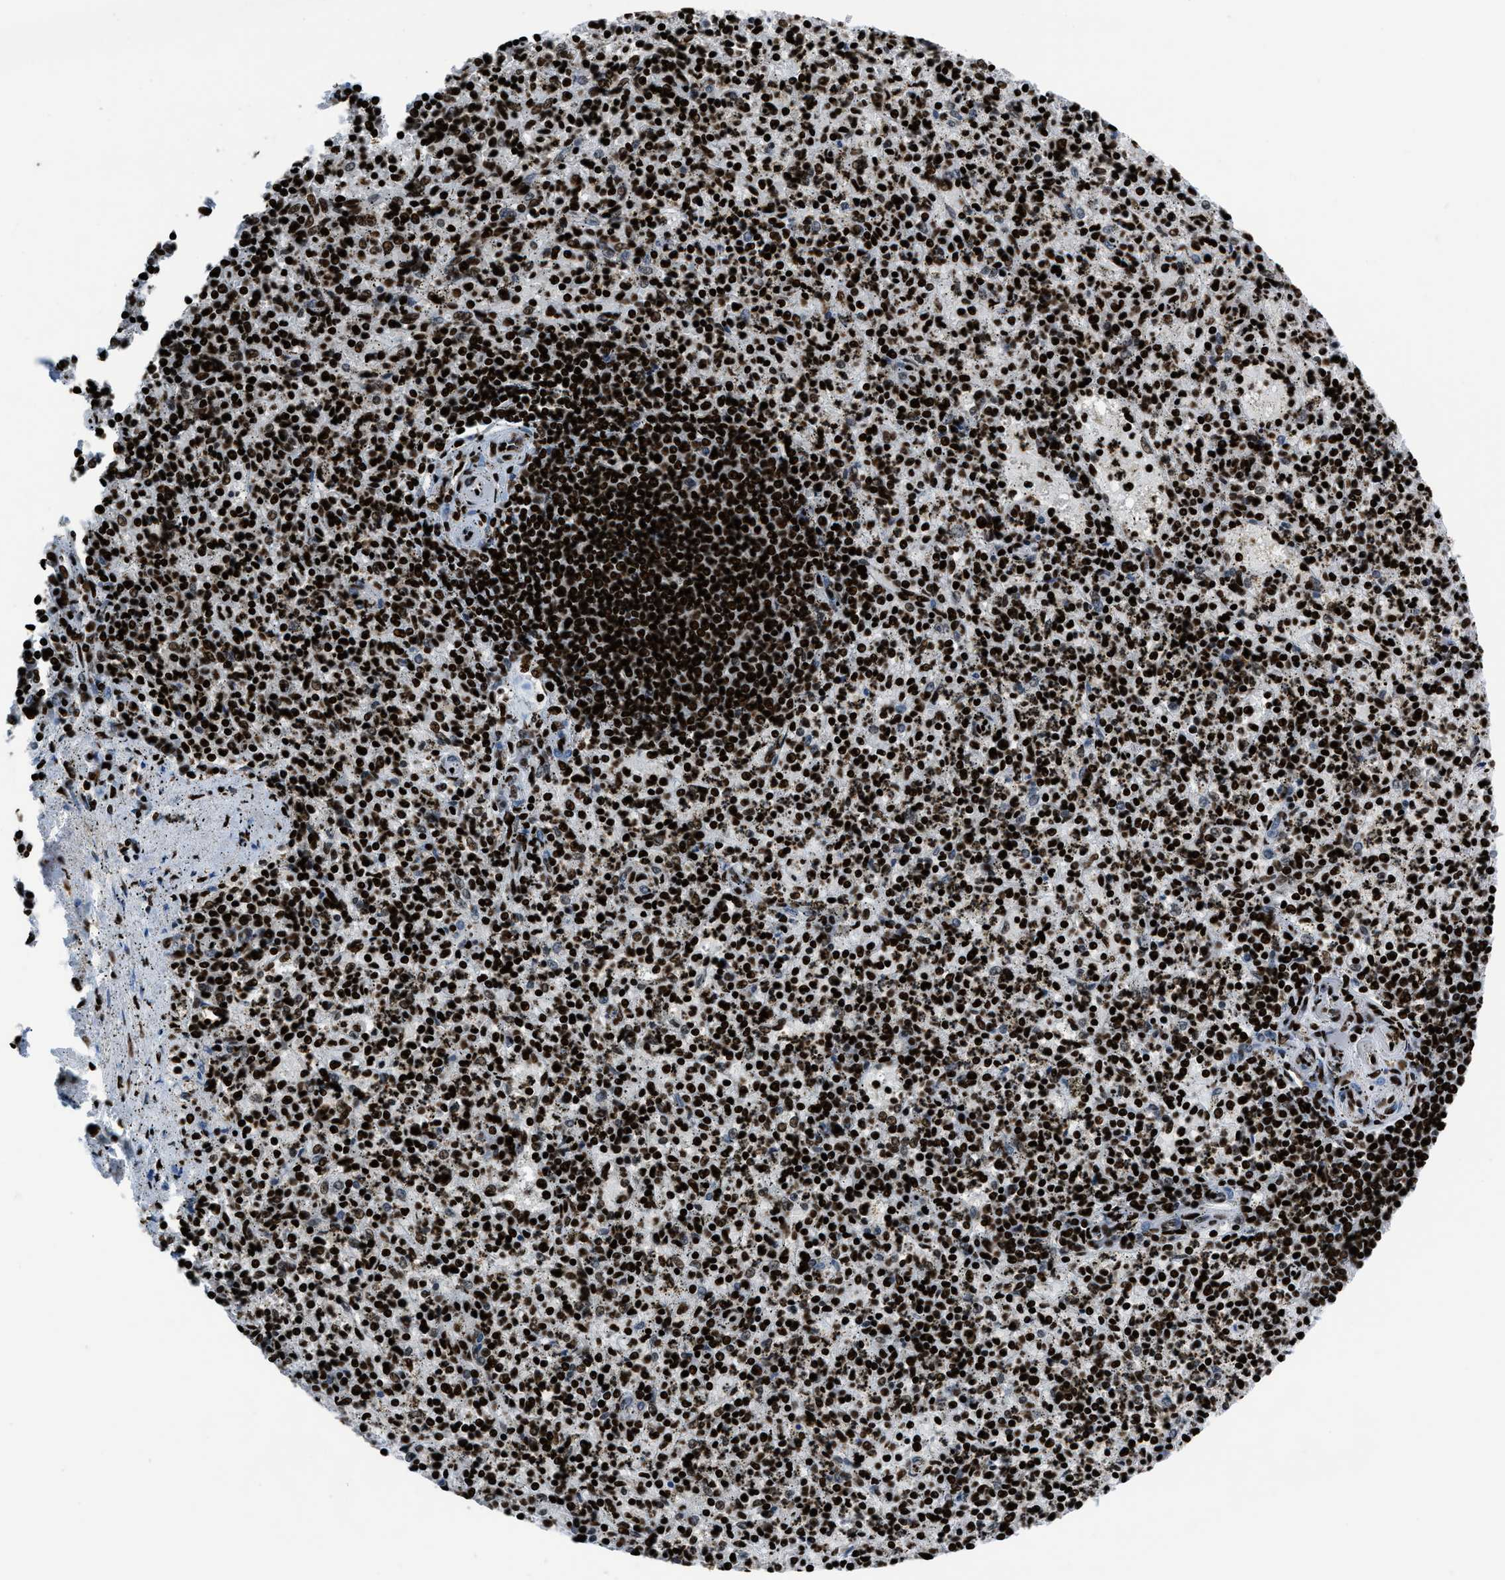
{"staining": {"intensity": "strong", "quantity": ">75%", "location": "nuclear"}, "tissue": "spleen", "cell_type": "Cells in red pulp", "image_type": "normal", "snomed": [{"axis": "morphology", "description": "Normal tissue, NOS"}, {"axis": "topography", "description": "Spleen"}], "caption": "Cells in red pulp demonstrate high levels of strong nuclear staining in approximately >75% of cells in unremarkable human spleen.", "gene": "HNRNPM", "patient": {"sex": "male", "age": 72}}